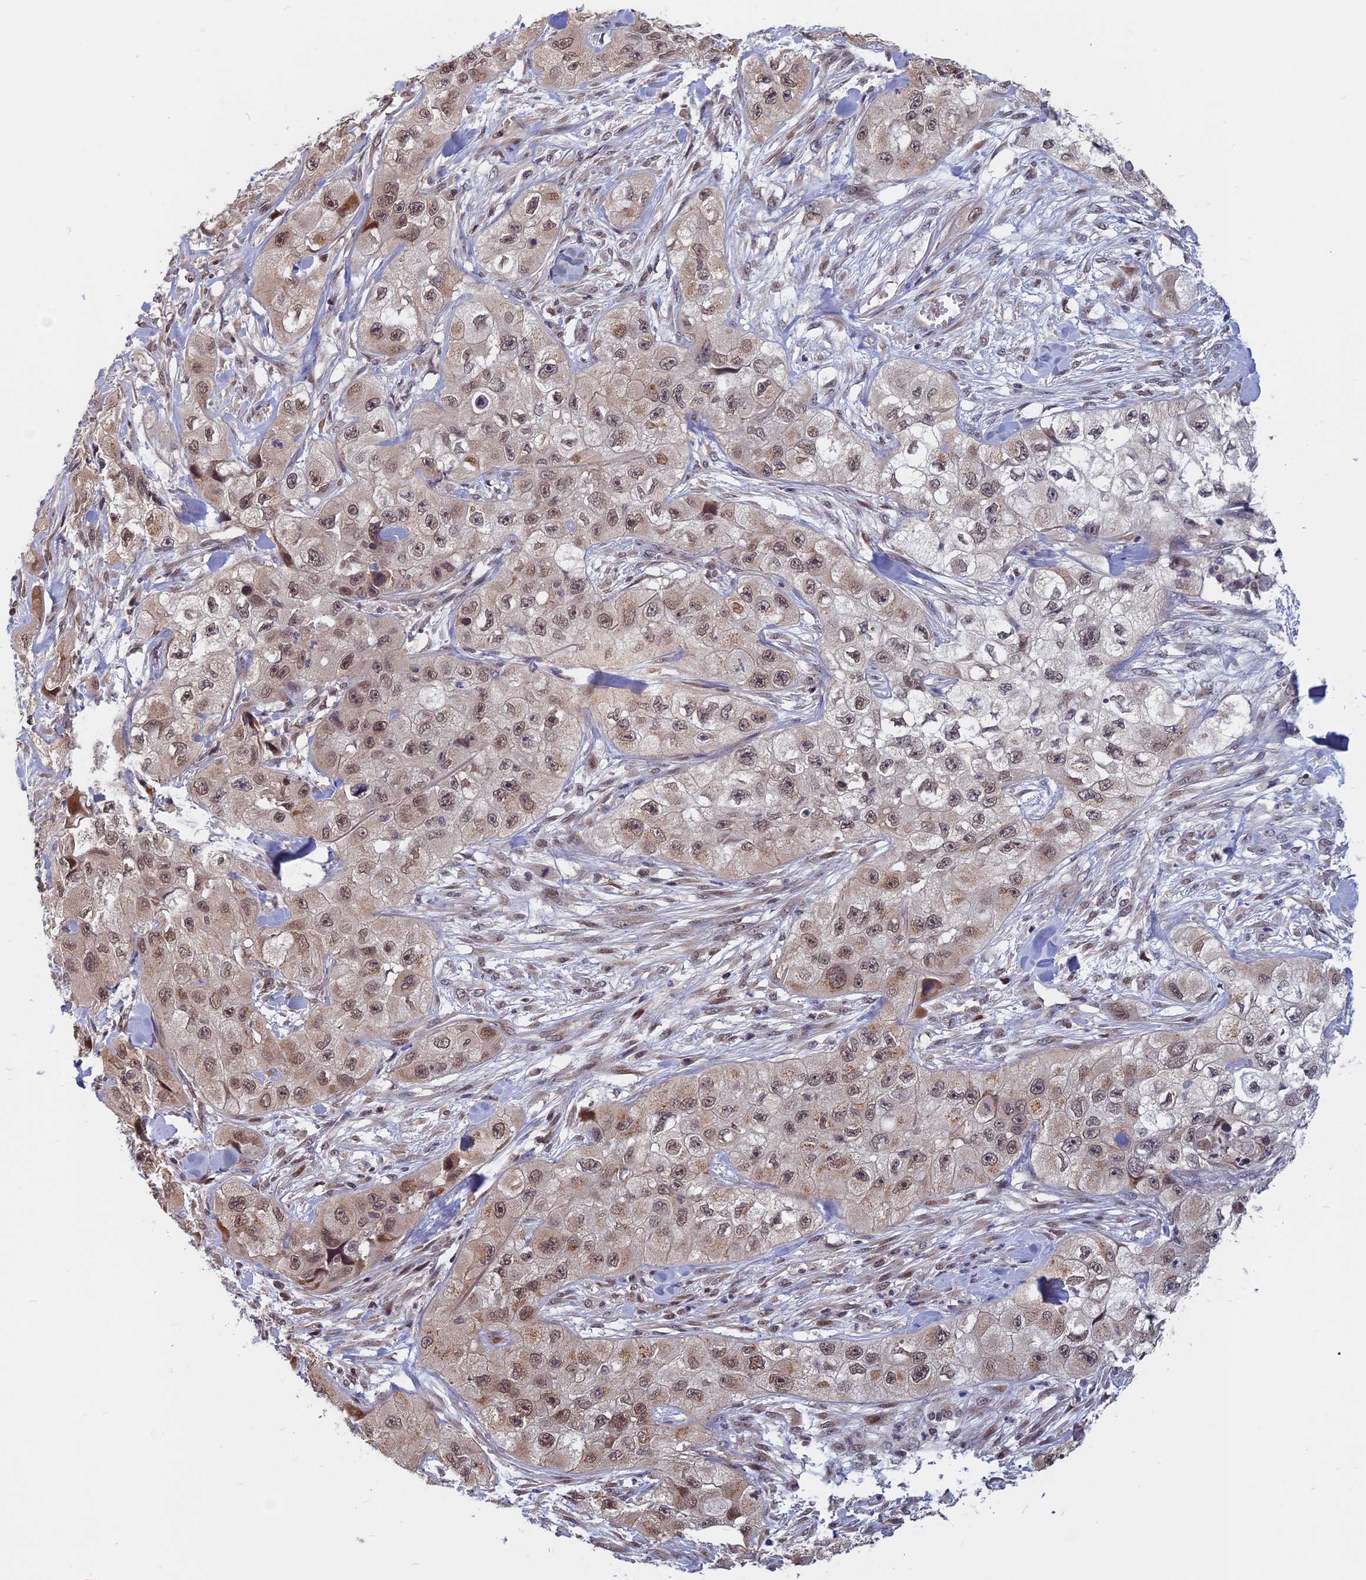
{"staining": {"intensity": "weak", "quantity": ">75%", "location": "nuclear"}, "tissue": "skin cancer", "cell_type": "Tumor cells", "image_type": "cancer", "snomed": [{"axis": "morphology", "description": "Squamous cell carcinoma, NOS"}, {"axis": "topography", "description": "Skin"}, {"axis": "topography", "description": "Subcutis"}], "caption": "This image reveals squamous cell carcinoma (skin) stained with IHC to label a protein in brown. The nuclear of tumor cells show weak positivity for the protein. Nuclei are counter-stained blue.", "gene": "CCDC113", "patient": {"sex": "male", "age": 73}}